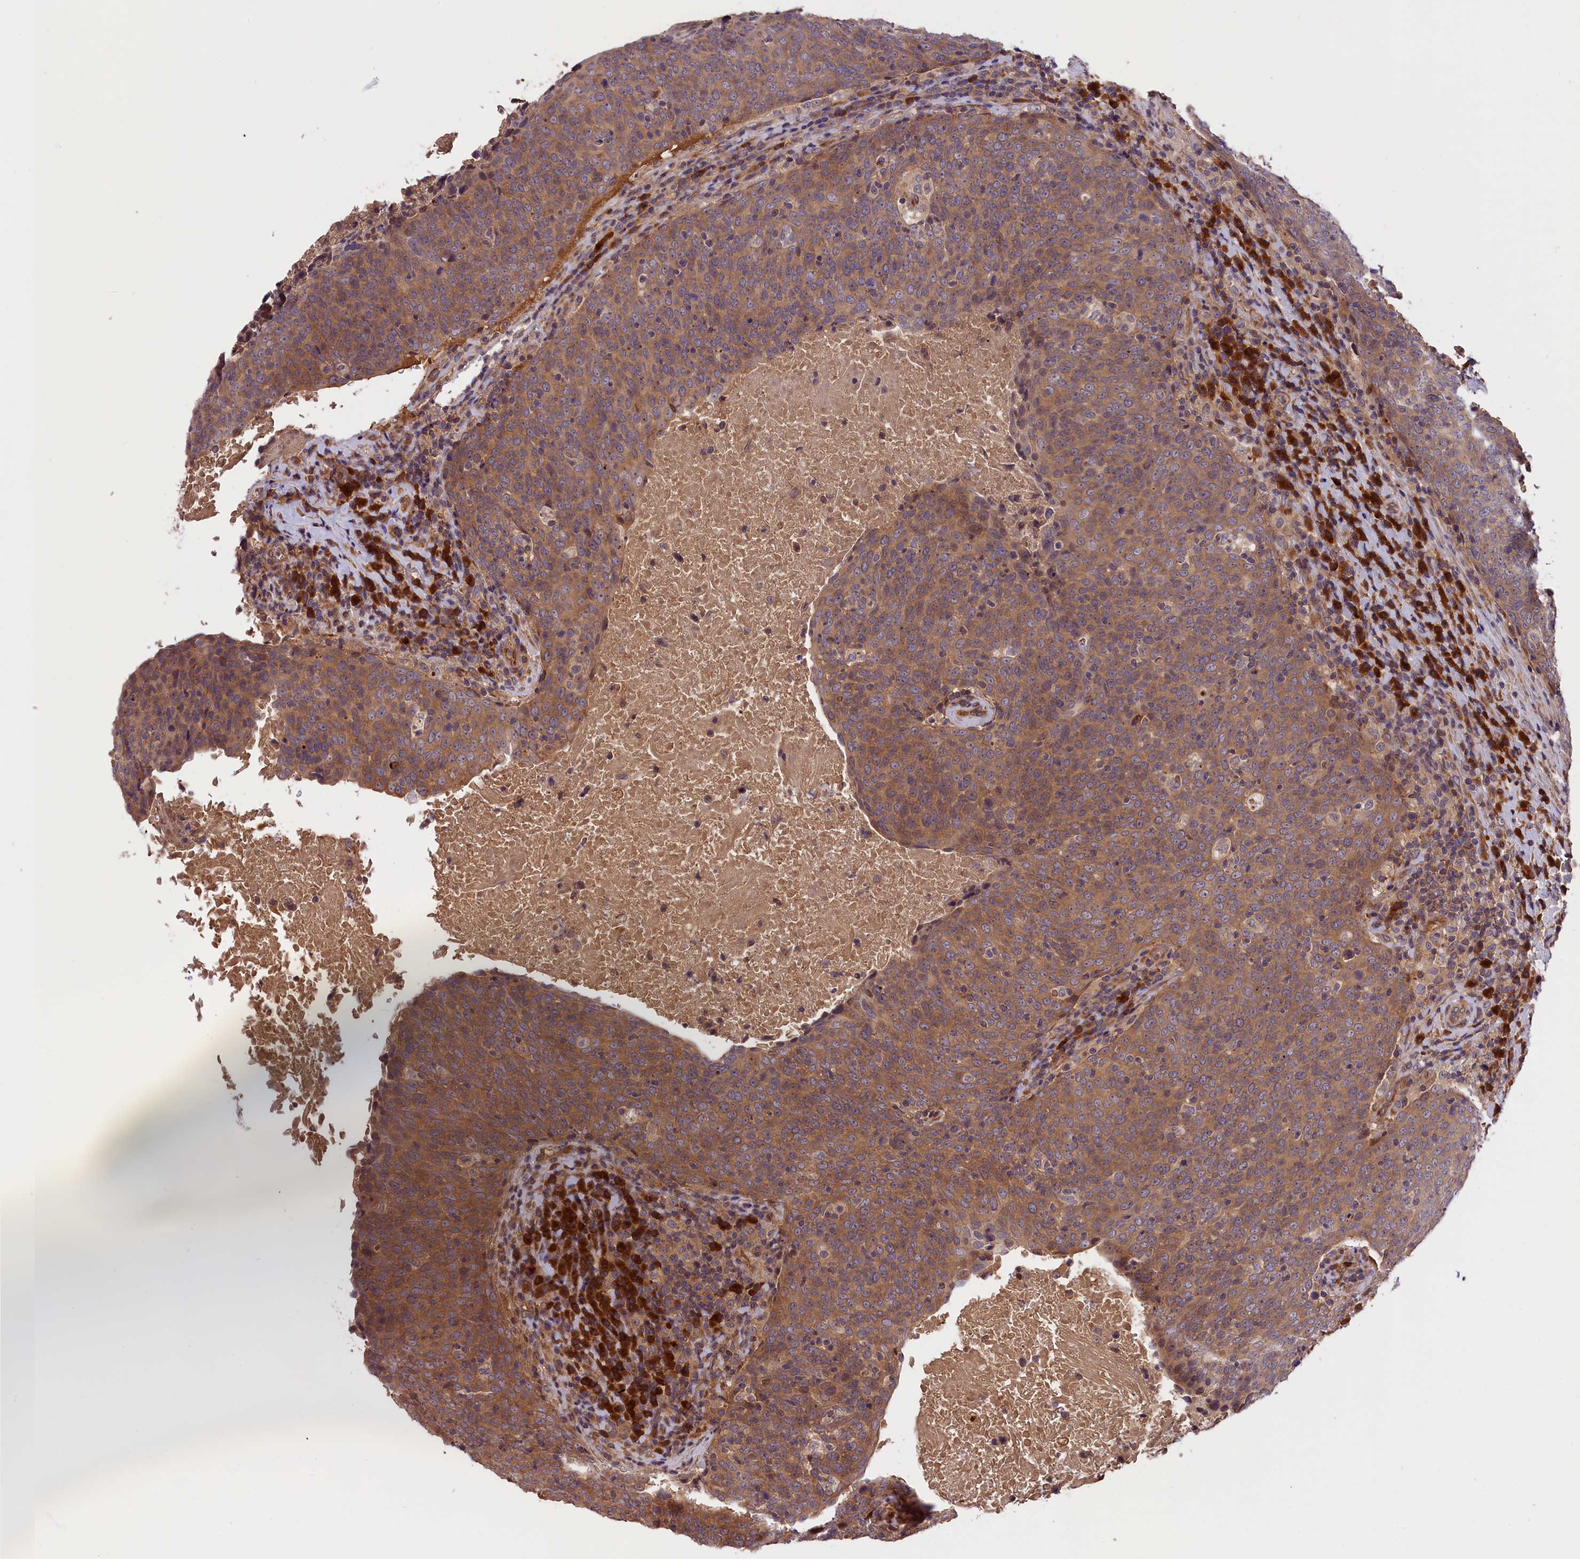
{"staining": {"intensity": "moderate", "quantity": ">75%", "location": "cytoplasmic/membranous"}, "tissue": "head and neck cancer", "cell_type": "Tumor cells", "image_type": "cancer", "snomed": [{"axis": "morphology", "description": "Squamous cell carcinoma, NOS"}, {"axis": "morphology", "description": "Squamous cell carcinoma, metastatic, NOS"}, {"axis": "topography", "description": "Lymph node"}, {"axis": "topography", "description": "Head-Neck"}], "caption": "A histopathology image showing moderate cytoplasmic/membranous staining in about >75% of tumor cells in head and neck cancer, as visualized by brown immunohistochemical staining.", "gene": "SETD6", "patient": {"sex": "male", "age": 62}}